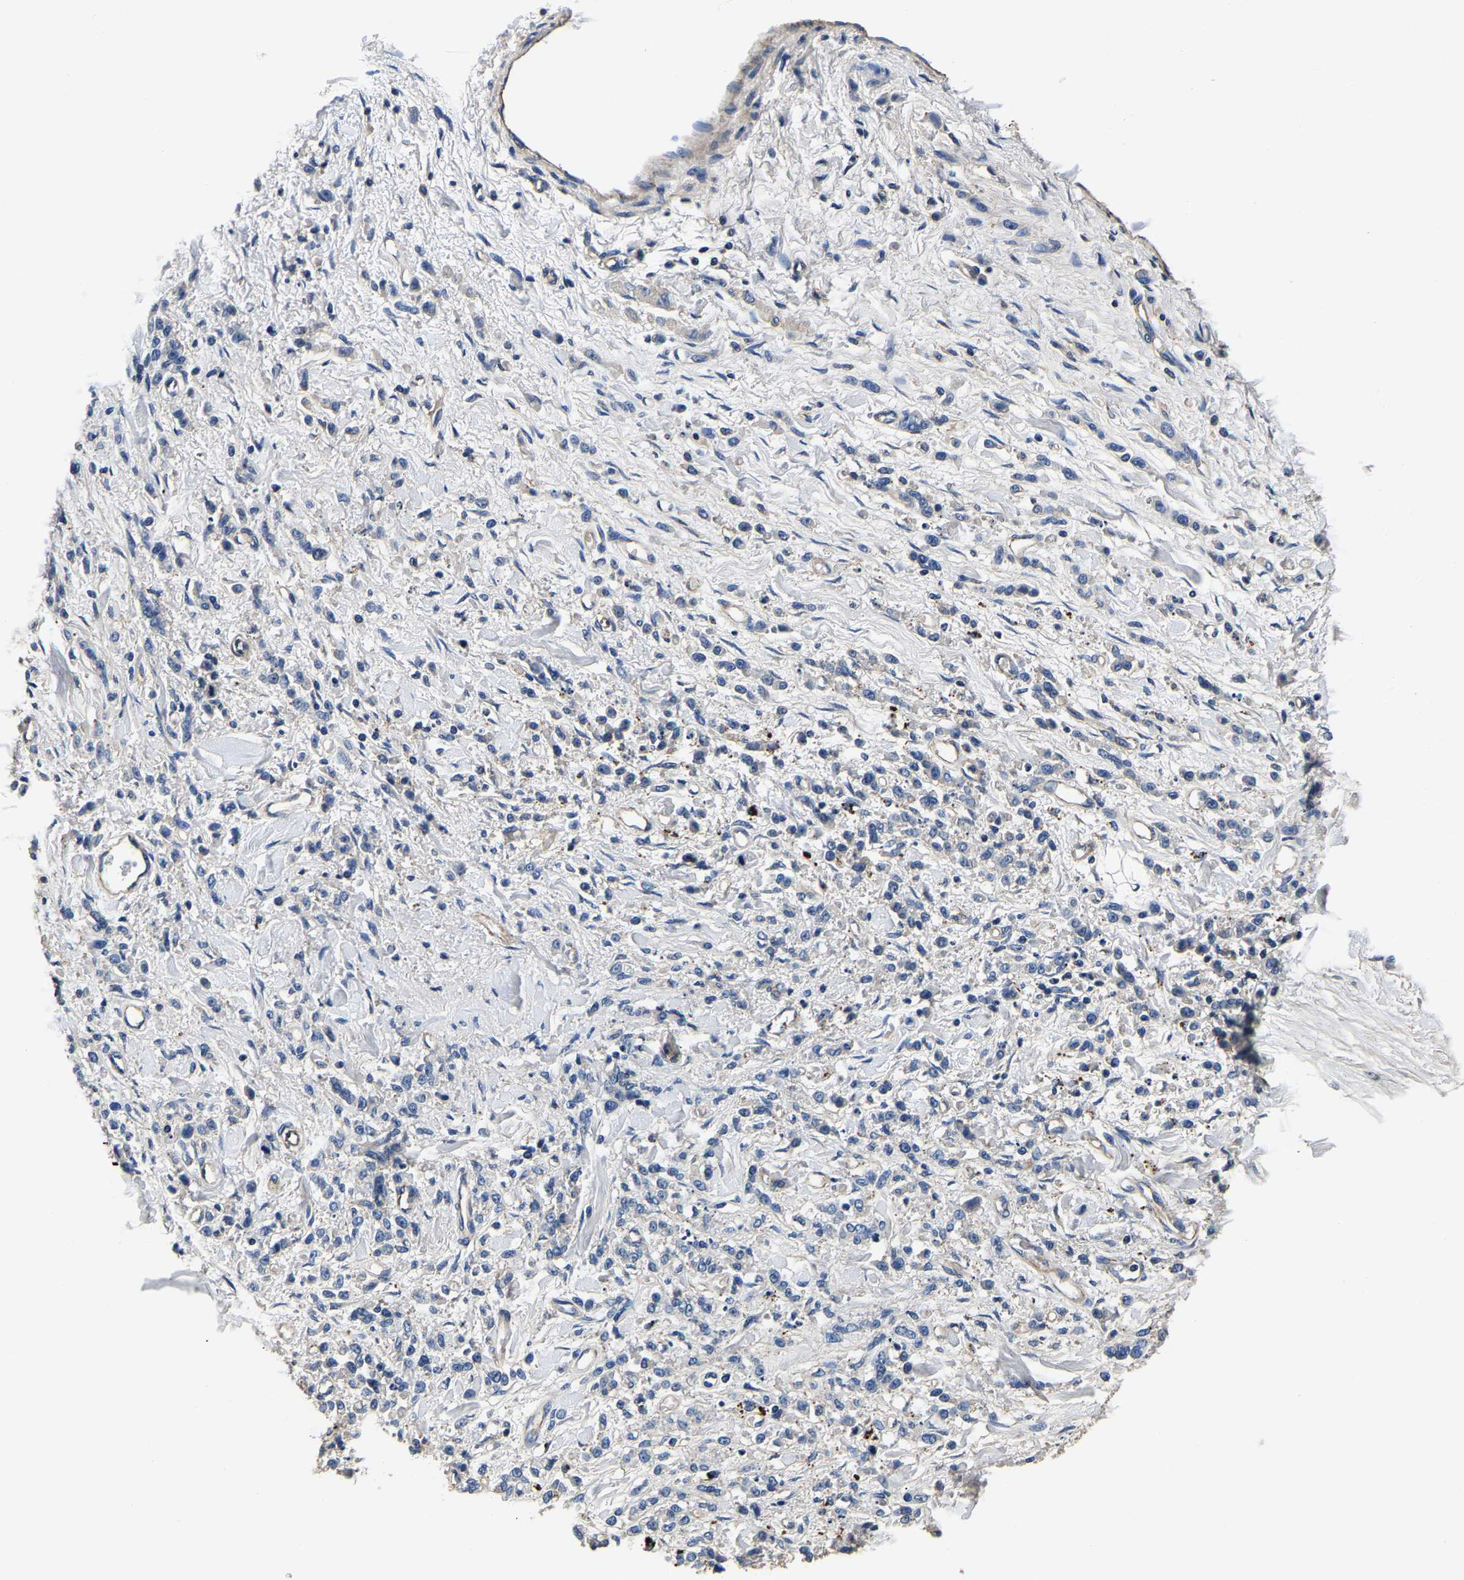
{"staining": {"intensity": "negative", "quantity": "none", "location": "none"}, "tissue": "stomach cancer", "cell_type": "Tumor cells", "image_type": "cancer", "snomed": [{"axis": "morphology", "description": "Normal tissue, NOS"}, {"axis": "morphology", "description": "Adenocarcinoma, NOS"}, {"axis": "topography", "description": "Stomach"}], "caption": "Immunohistochemistry (IHC) photomicrograph of human stomach adenocarcinoma stained for a protein (brown), which demonstrates no staining in tumor cells.", "gene": "SH3GLB1", "patient": {"sex": "male", "age": 82}}